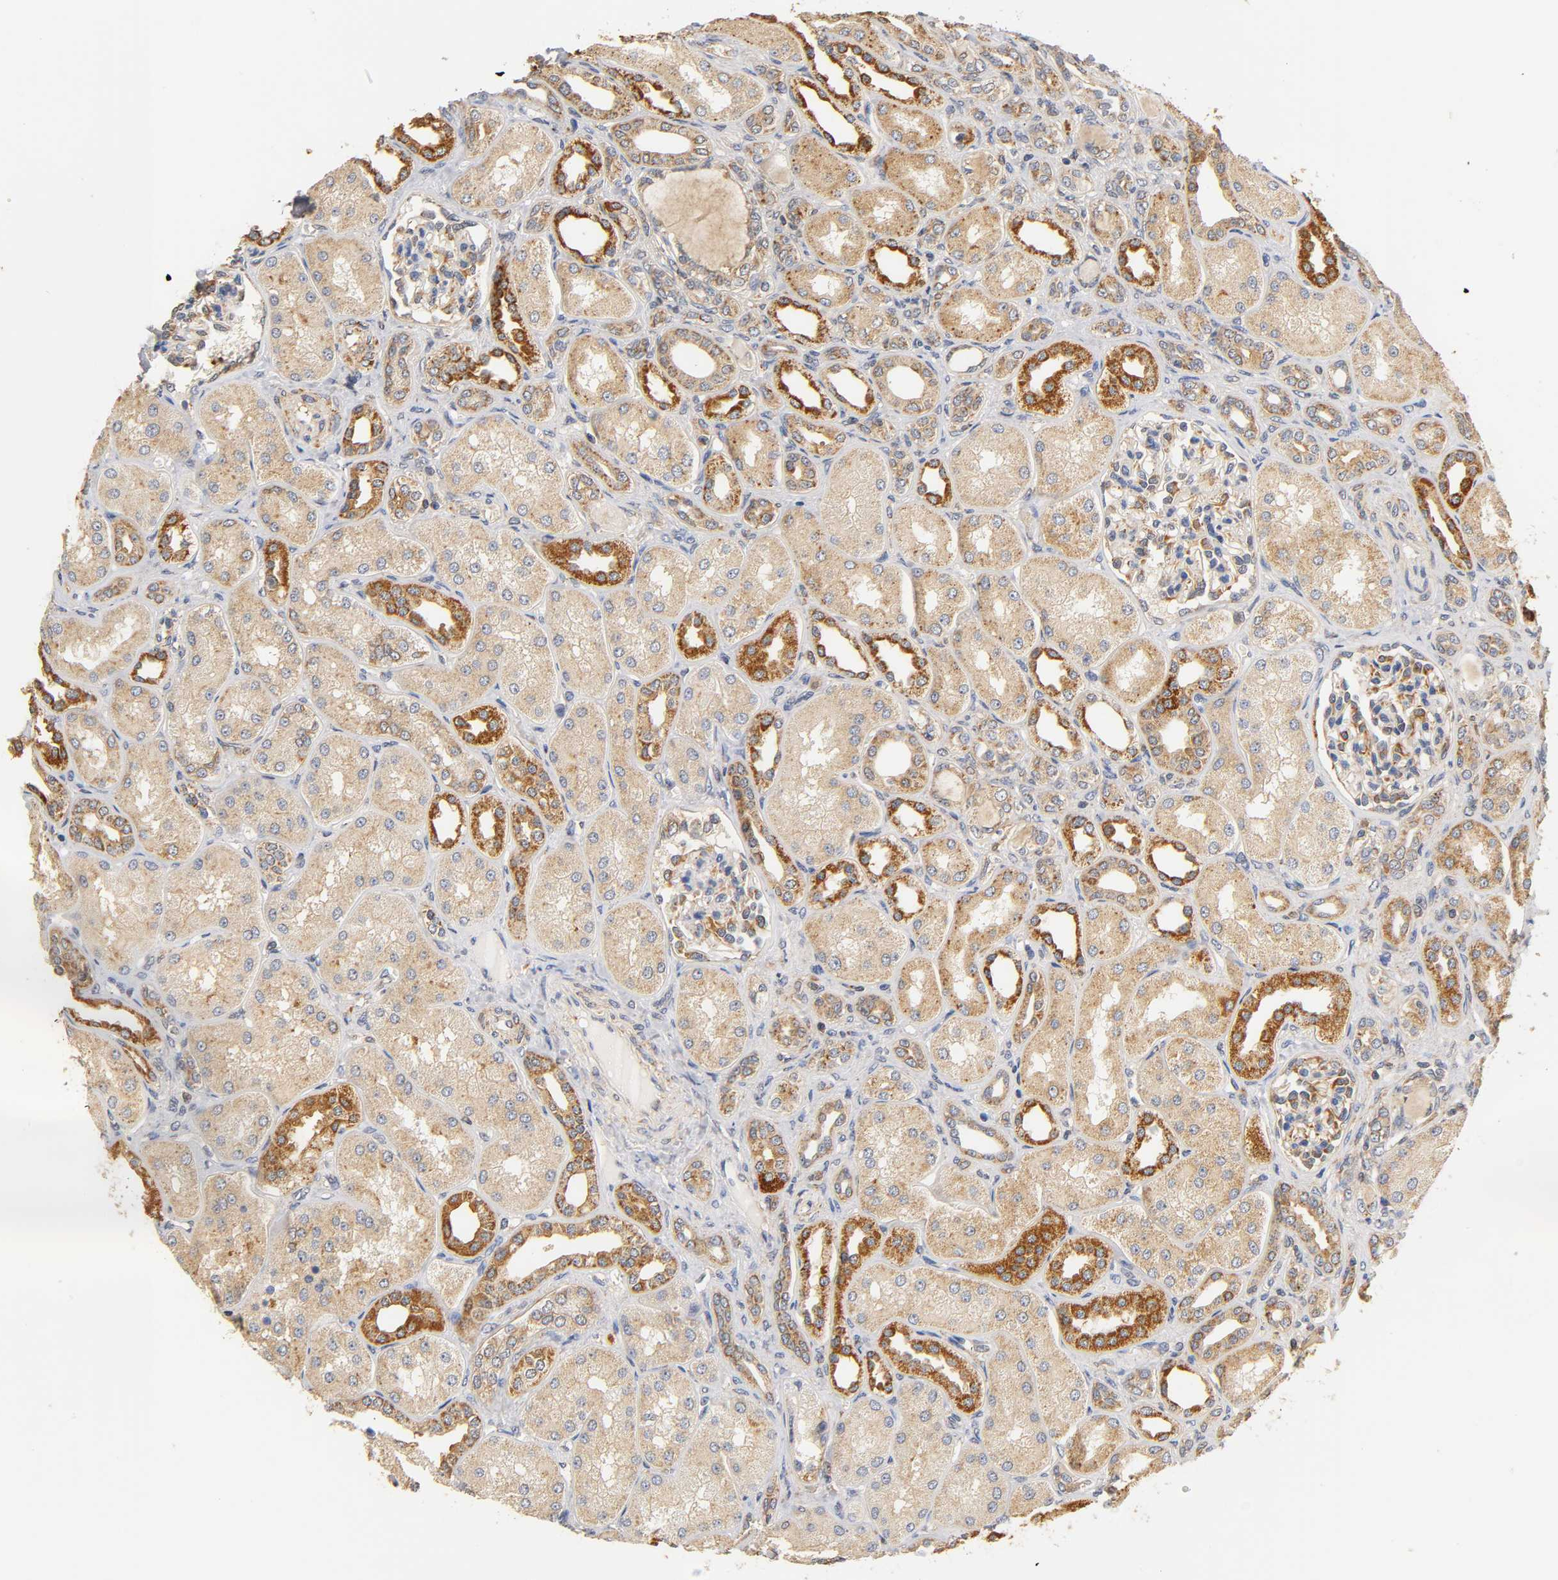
{"staining": {"intensity": "moderate", "quantity": "<25%", "location": "cytoplasmic/membranous"}, "tissue": "kidney", "cell_type": "Cells in glomeruli", "image_type": "normal", "snomed": [{"axis": "morphology", "description": "Normal tissue, NOS"}, {"axis": "topography", "description": "Kidney"}], "caption": "Immunohistochemical staining of normal kidney shows low levels of moderate cytoplasmic/membranous expression in approximately <25% of cells in glomeruli. The staining was performed using DAB (3,3'-diaminobenzidine) to visualize the protein expression in brown, while the nuclei were stained in blue with hematoxylin (Magnification: 20x).", "gene": "SCAP", "patient": {"sex": "male", "age": 7}}